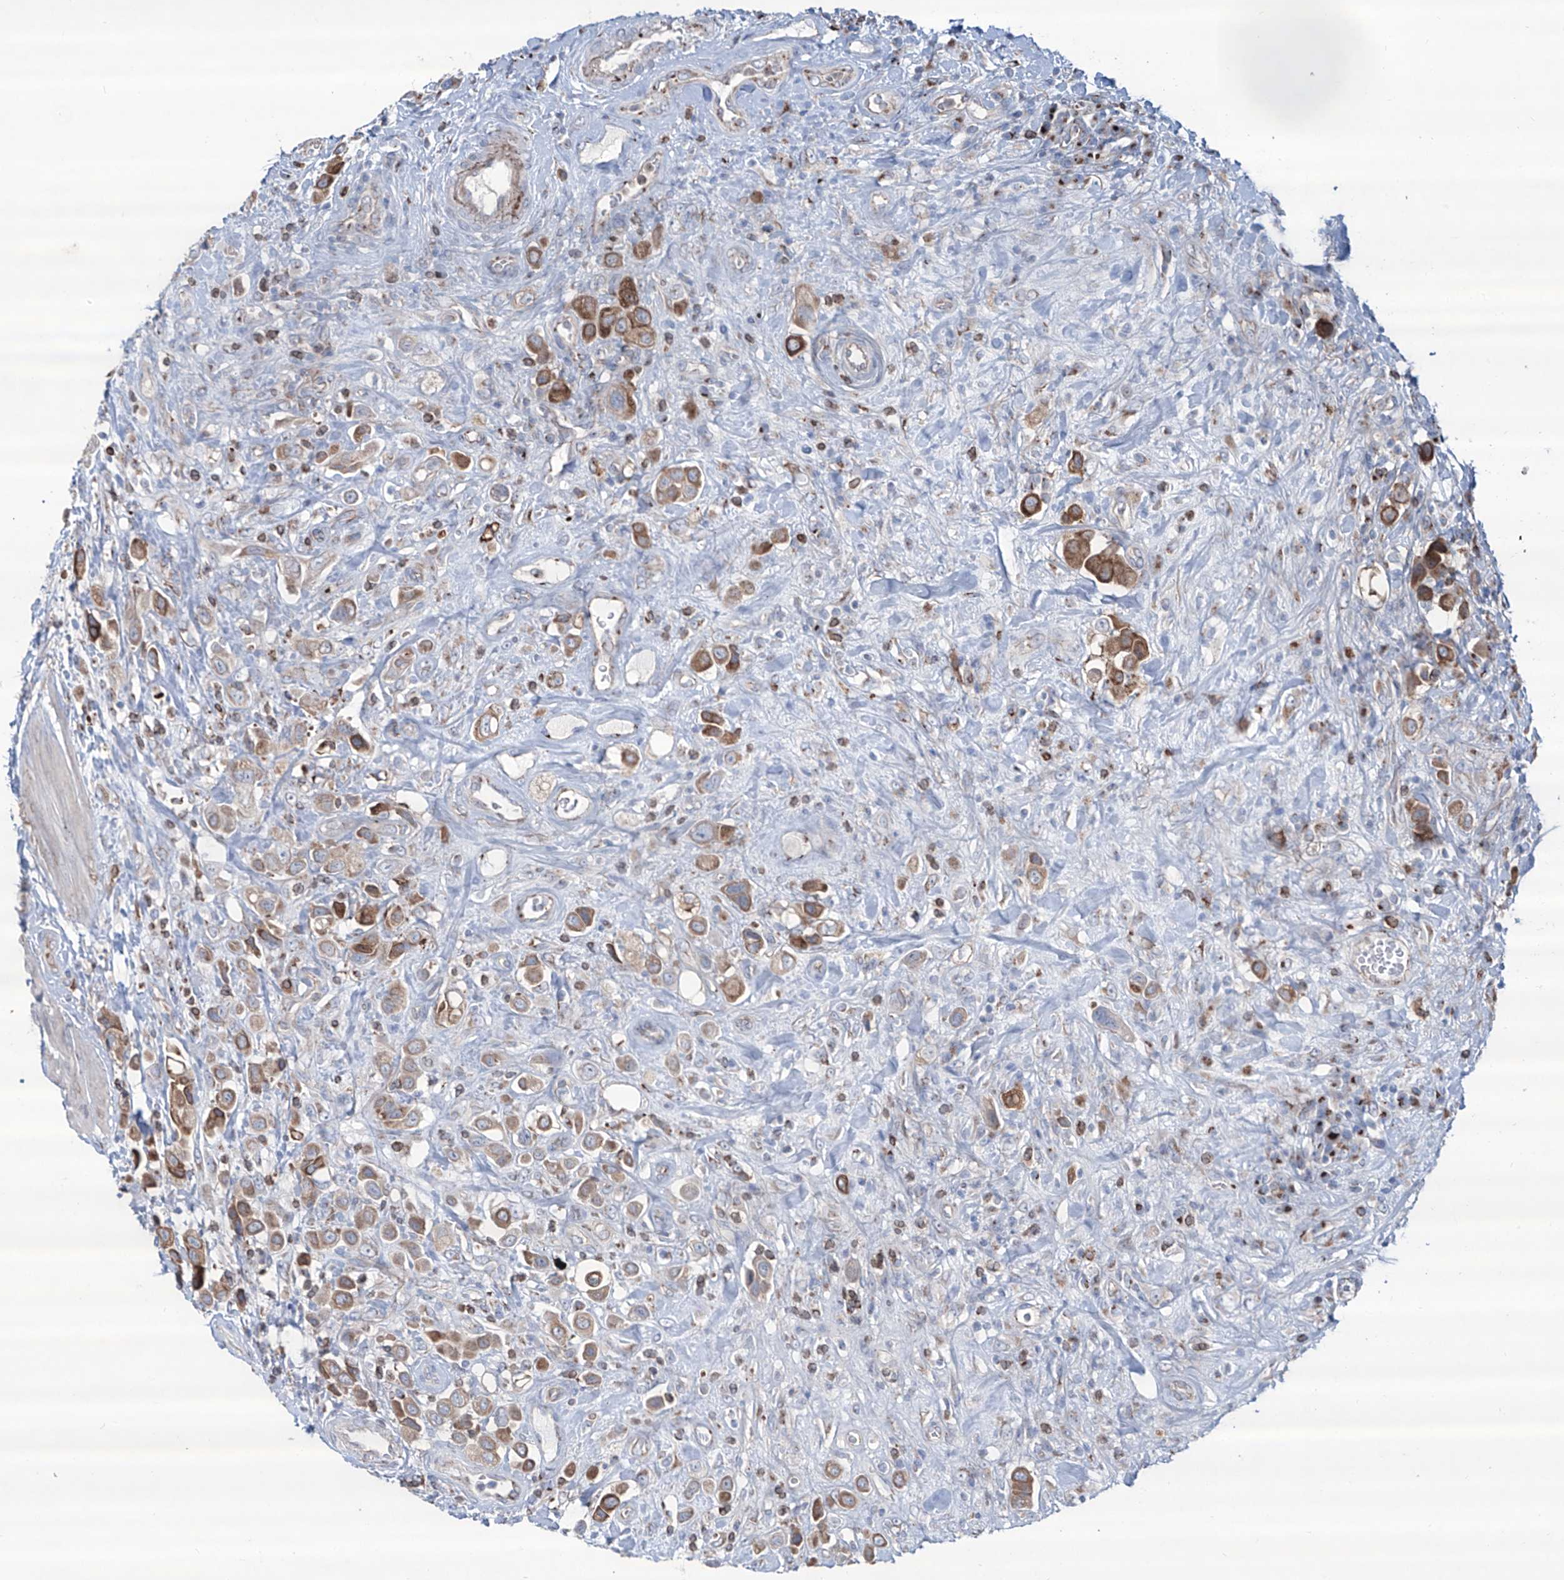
{"staining": {"intensity": "moderate", "quantity": "25%-75%", "location": "cytoplasmic/membranous"}, "tissue": "urothelial cancer", "cell_type": "Tumor cells", "image_type": "cancer", "snomed": [{"axis": "morphology", "description": "Urothelial carcinoma, High grade"}, {"axis": "topography", "description": "Urinary bladder"}], "caption": "Protein analysis of high-grade urothelial carcinoma tissue exhibits moderate cytoplasmic/membranous positivity in about 25%-75% of tumor cells.", "gene": "CDH5", "patient": {"sex": "male", "age": 50}}